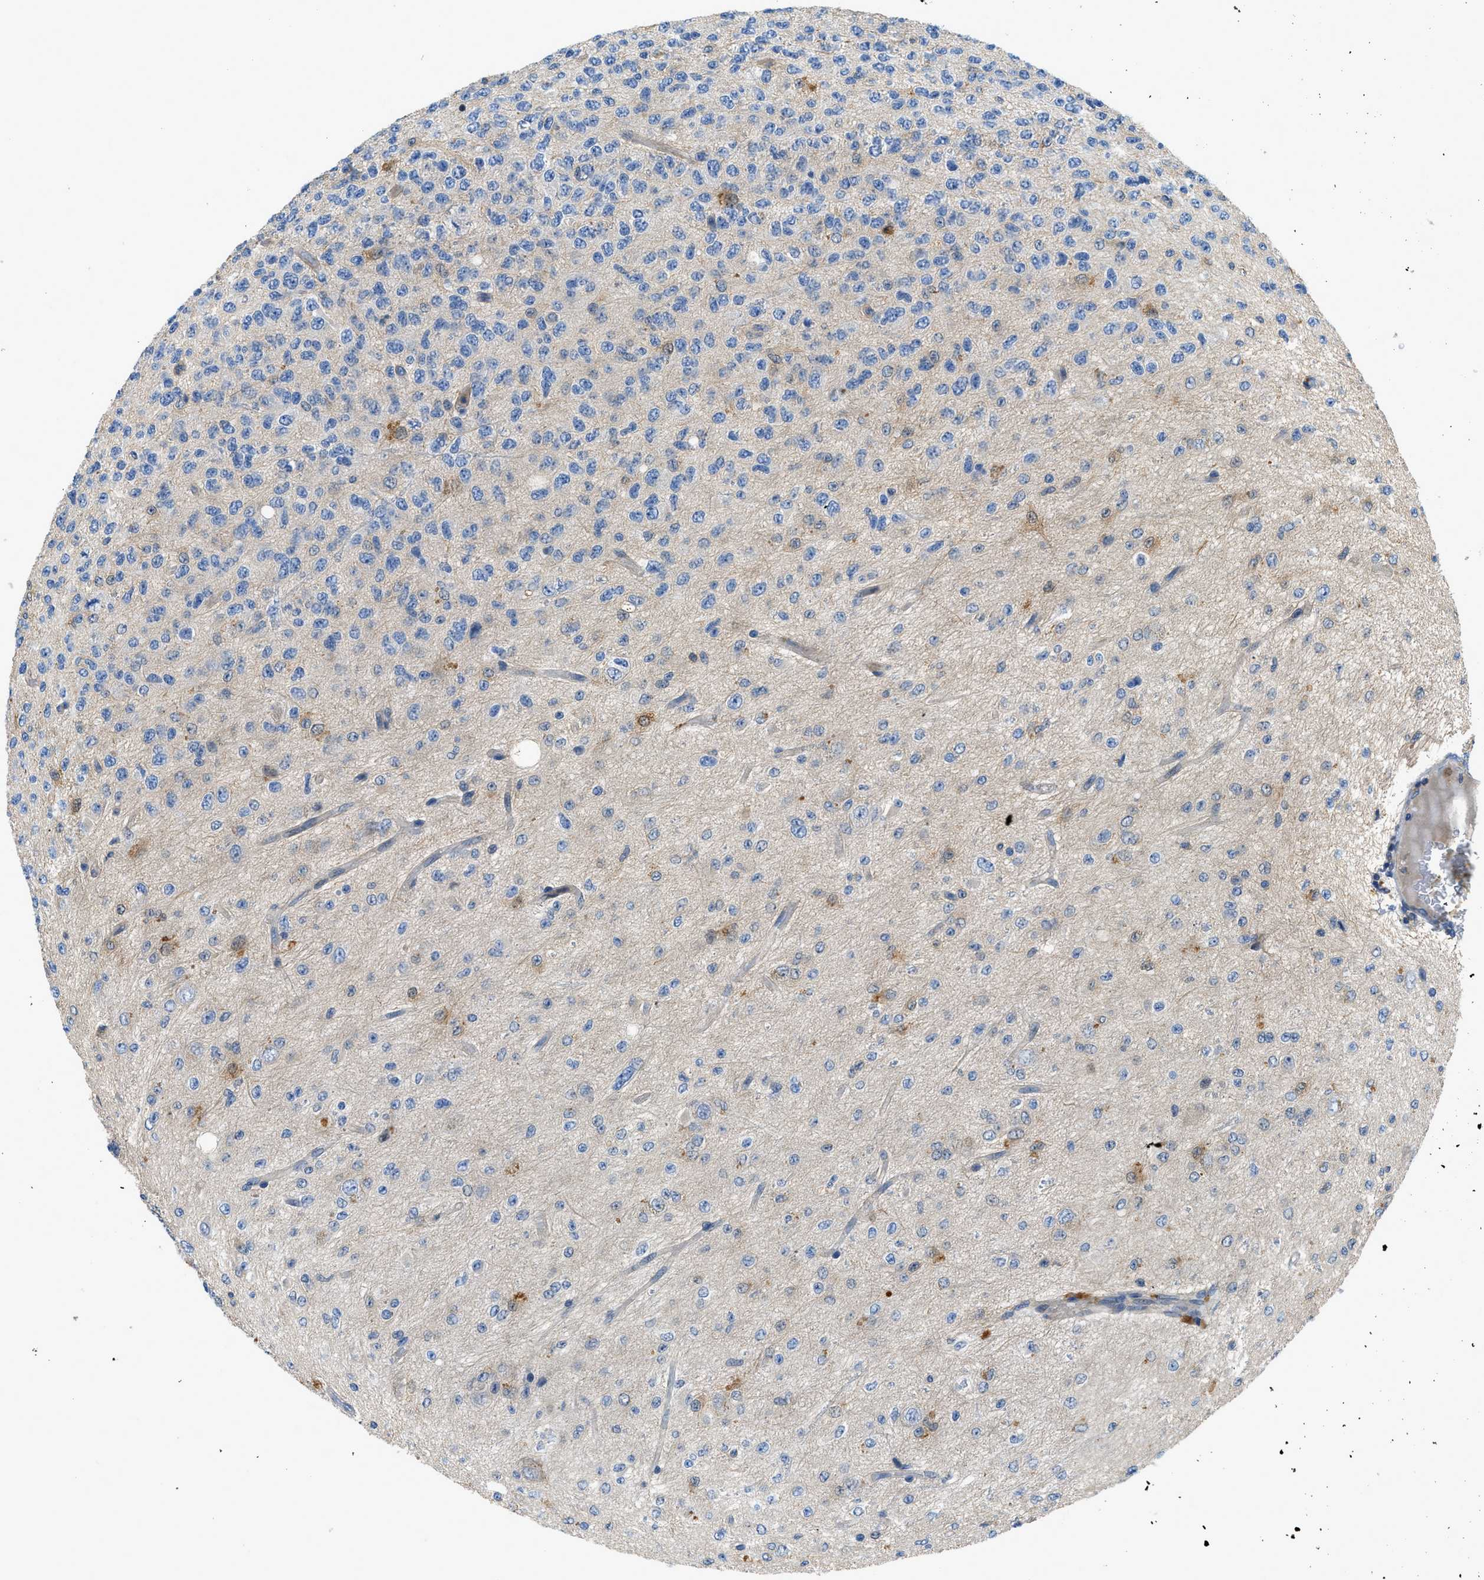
{"staining": {"intensity": "negative", "quantity": "none", "location": "none"}, "tissue": "glioma", "cell_type": "Tumor cells", "image_type": "cancer", "snomed": [{"axis": "morphology", "description": "Glioma, malignant, High grade"}, {"axis": "topography", "description": "pancreas cauda"}], "caption": "Protein analysis of glioma shows no significant staining in tumor cells.", "gene": "GPR31", "patient": {"sex": "male", "age": 60}}